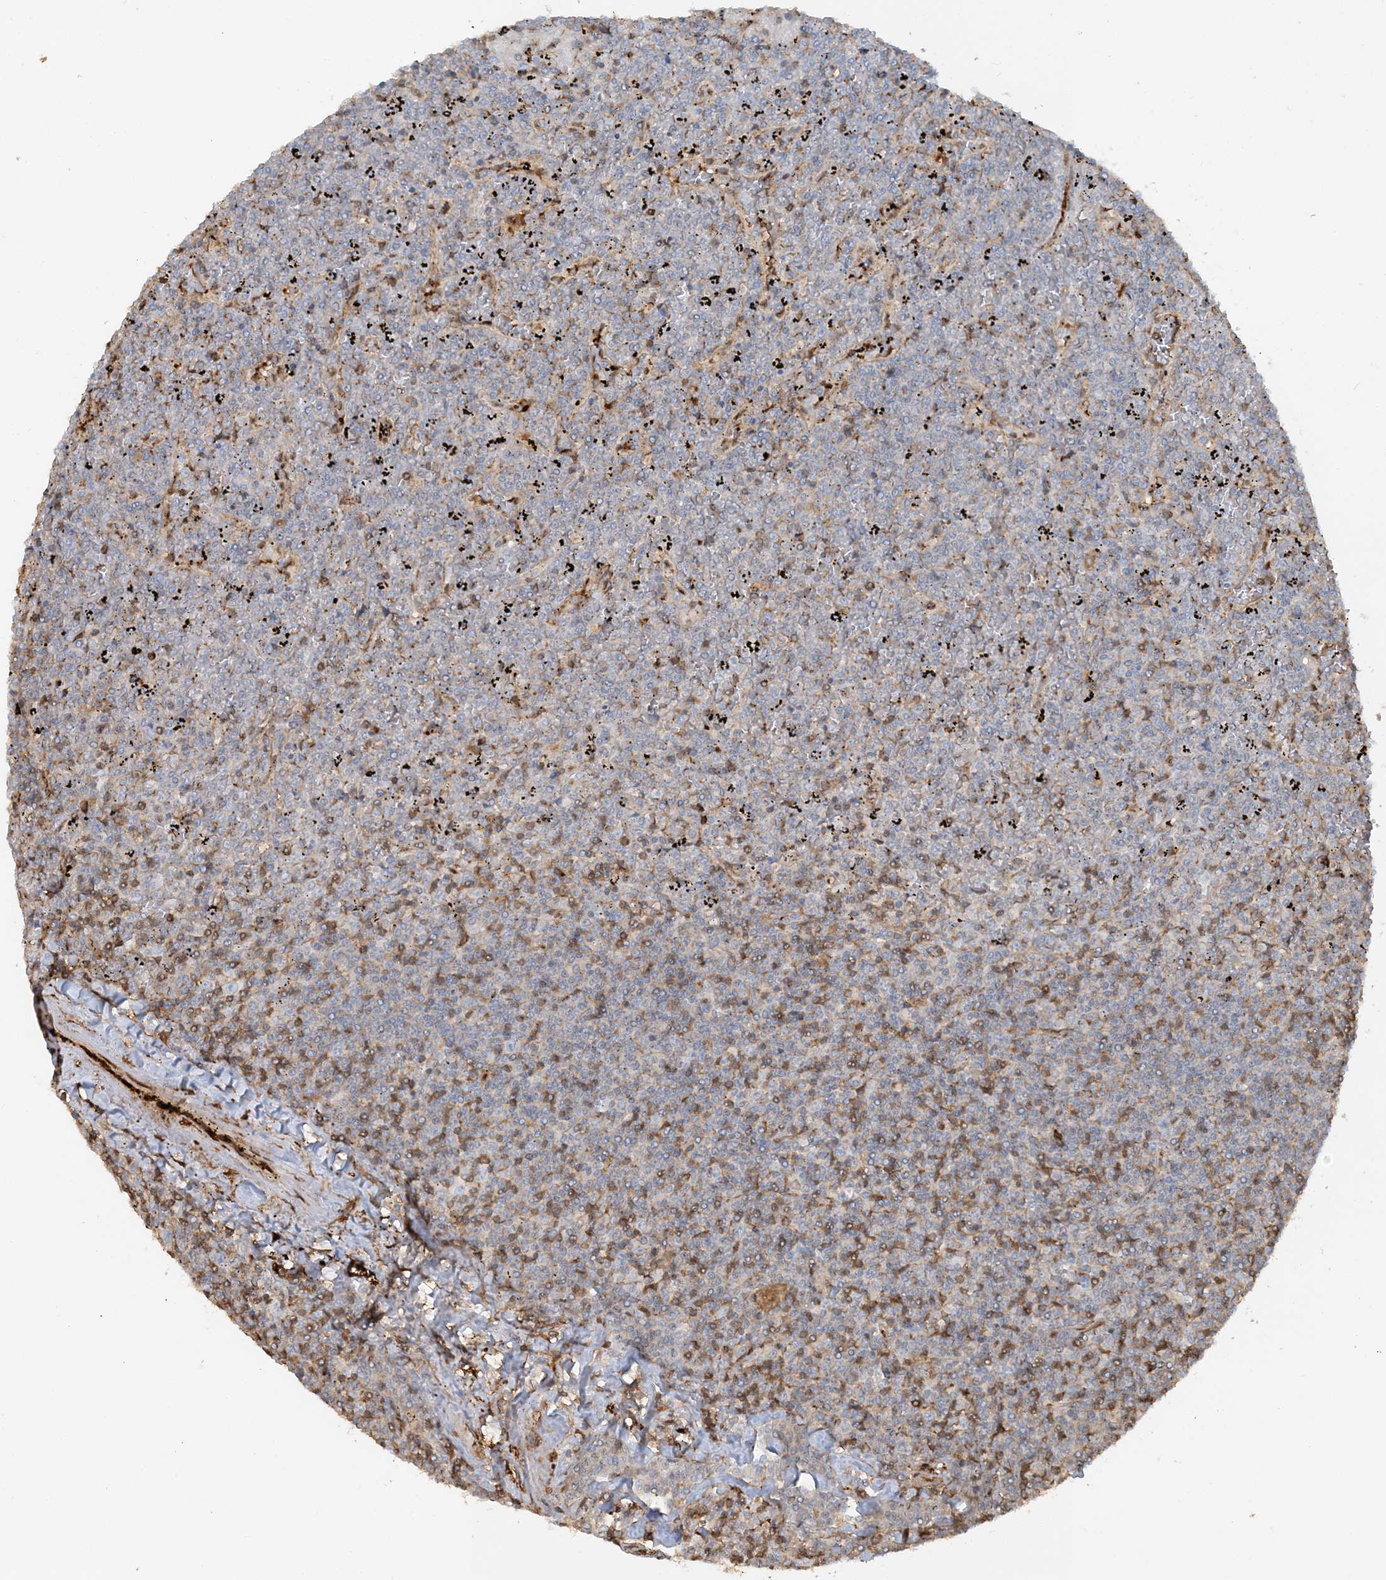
{"staining": {"intensity": "negative", "quantity": "none", "location": "none"}, "tissue": "lymphoma", "cell_type": "Tumor cells", "image_type": "cancer", "snomed": [{"axis": "morphology", "description": "Malignant lymphoma, non-Hodgkin's type, Low grade"}, {"axis": "topography", "description": "Spleen"}], "caption": "IHC of malignant lymphoma, non-Hodgkin's type (low-grade) exhibits no staining in tumor cells. (DAB immunohistochemistry (IHC) visualized using brightfield microscopy, high magnification).", "gene": "DSTN", "patient": {"sex": "female", "age": 19}}